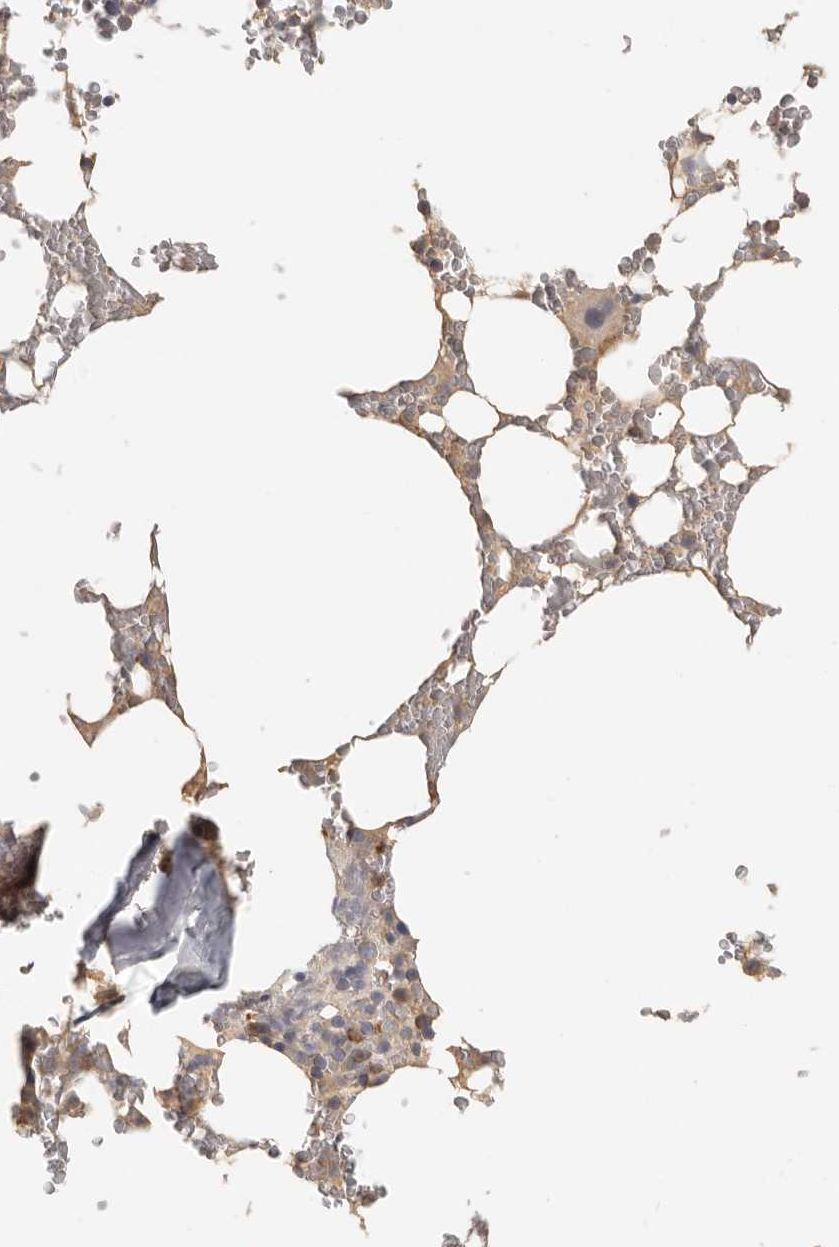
{"staining": {"intensity": "weak", "quantity": "<25%", "location": "cytoplasmic/membranous"}, "tissue": "bone marrow", "cell_type": "Hematopoietic cells", "image_type": "normal", "snomed": [{"axis": "morphology", "description": "Normal tissue, NOS"}, {"axis": "topography", "description": "Bone marrow"}], "caption": "IHC histopathology image of unremarkable bone marrow: bone marrow stained with DAB (3,3'-diaminobenzidine) displays no significant protein positivity in hematopoietic cells. (Stains: DAB (3,3'-diaminobenzidine) immunohistochemistry (IHC) with hematoxylin counter stain, Microscopy: brightfield microscopy at high magnification).", "gene": "CSK", "patient": {"sex": "male", "age": 58}}